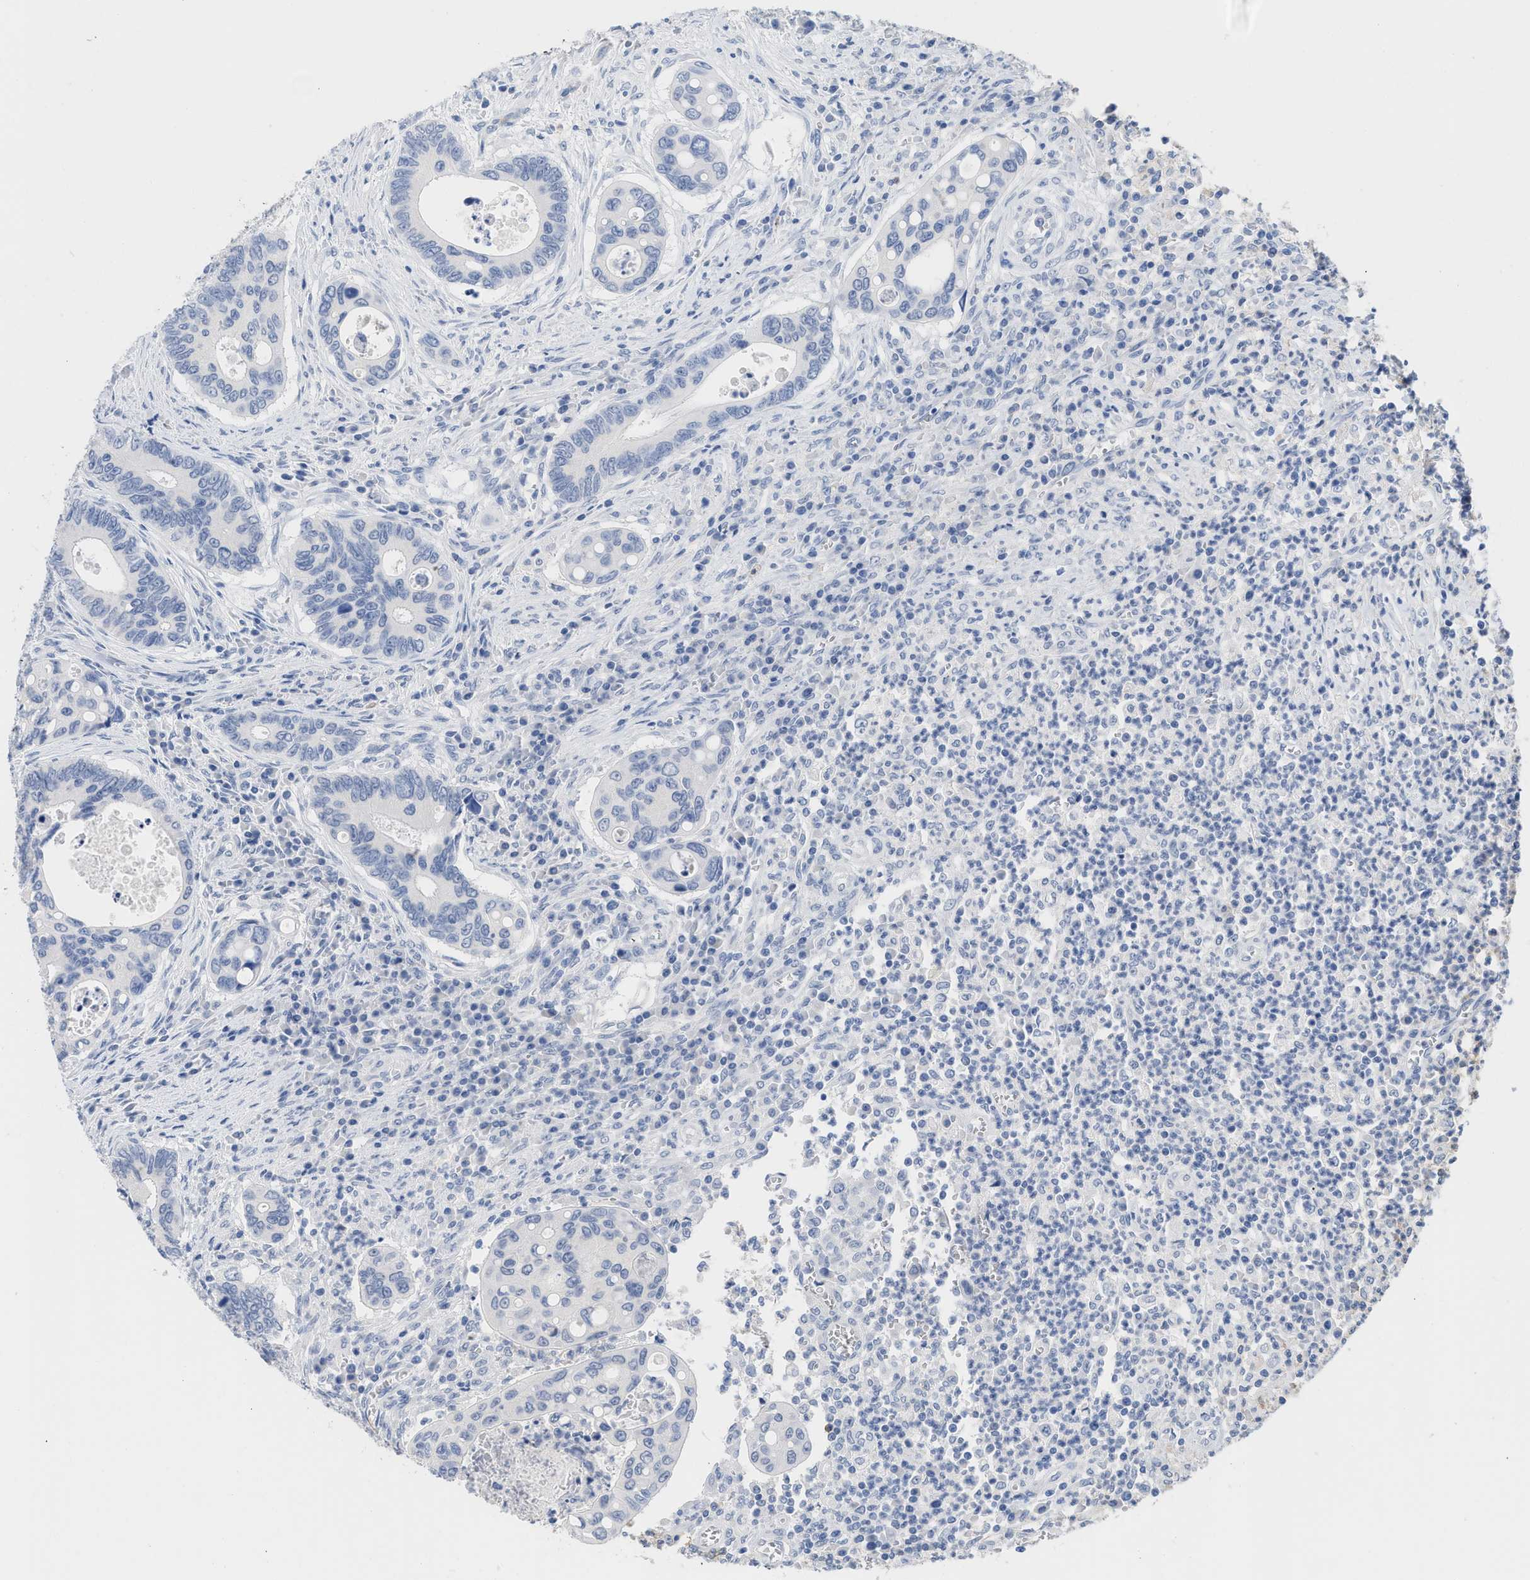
{"staining": {"intensity": "negative", "quantity": "none", "location": "none"}, "tissue": "colorectal cancer", "cell_type": "Tumor cells", "image_type": "cancer", "snomed": [{"axis": "morphology", "description": "Inflammation, NOS"}, {"axis": "morphology", "description": "Adenocarcinoma, NOS"}, {"axis": "topography", "description": "Colon"}], "caption": "The IHC histopathology image has no significant positivity in tumor cells of colorectal cancer (adenocarcinoma) tissue.", "gene": "CR1", "patient": {"sex": "male", "age": 72}}